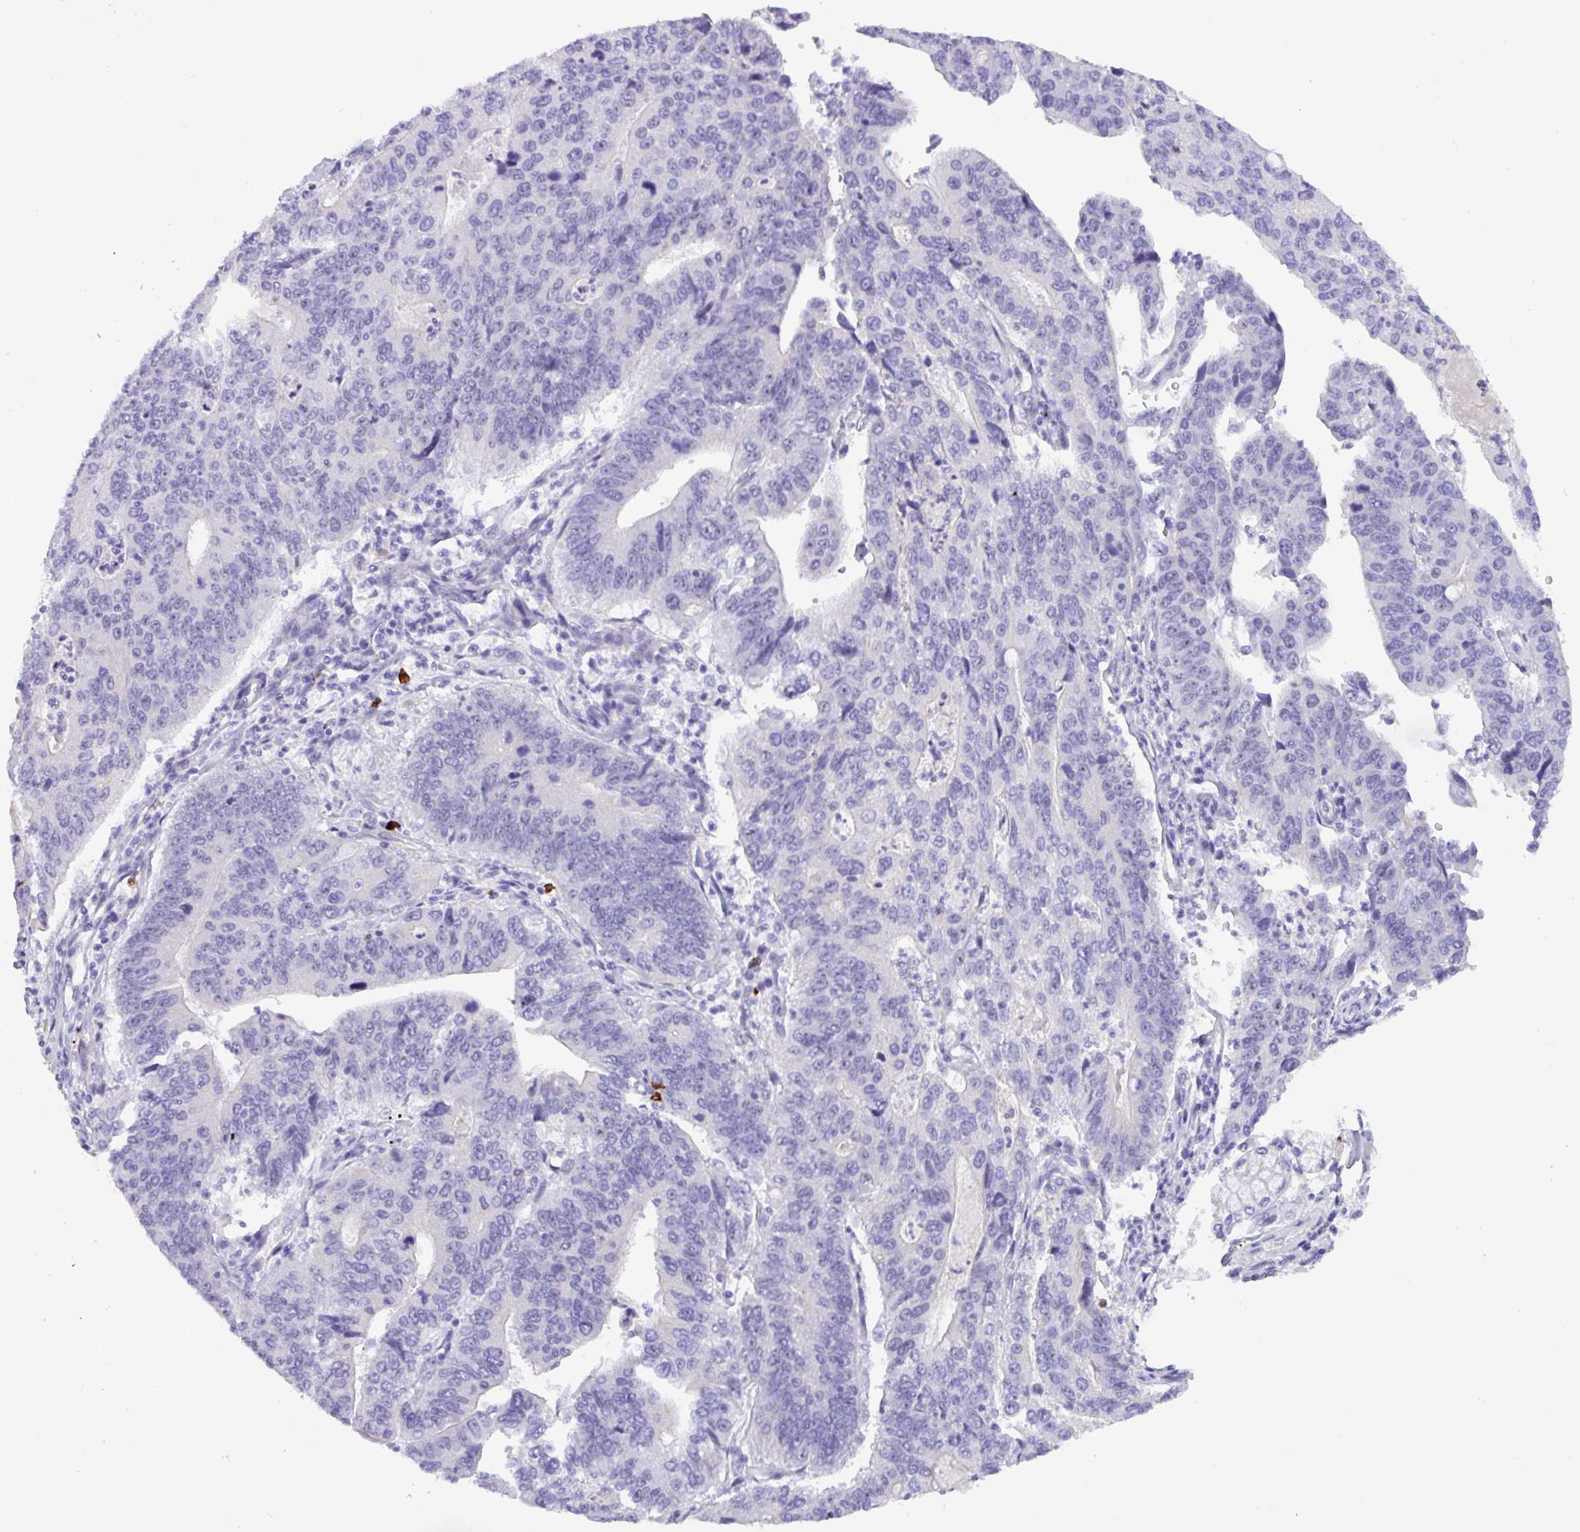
{"staining": {"intensity": "negative", "quantity": "none", "location": "none"}, "tissue": "stomach cancer", "cell_type": "Tumor cells", "image_type": "cancer", "snomed": [{"axis": "morphology", "description": "Adenocarcinoma, NOS"}, {"axis": "topography", "description": "Stomach"}], "caption": "Stomach adenocarcinoma was stained to show a protein in brown. There is no significant positivity in tumor cells.", "gene": "MRM2", "patient": {"sex": "male", "age": 59}}